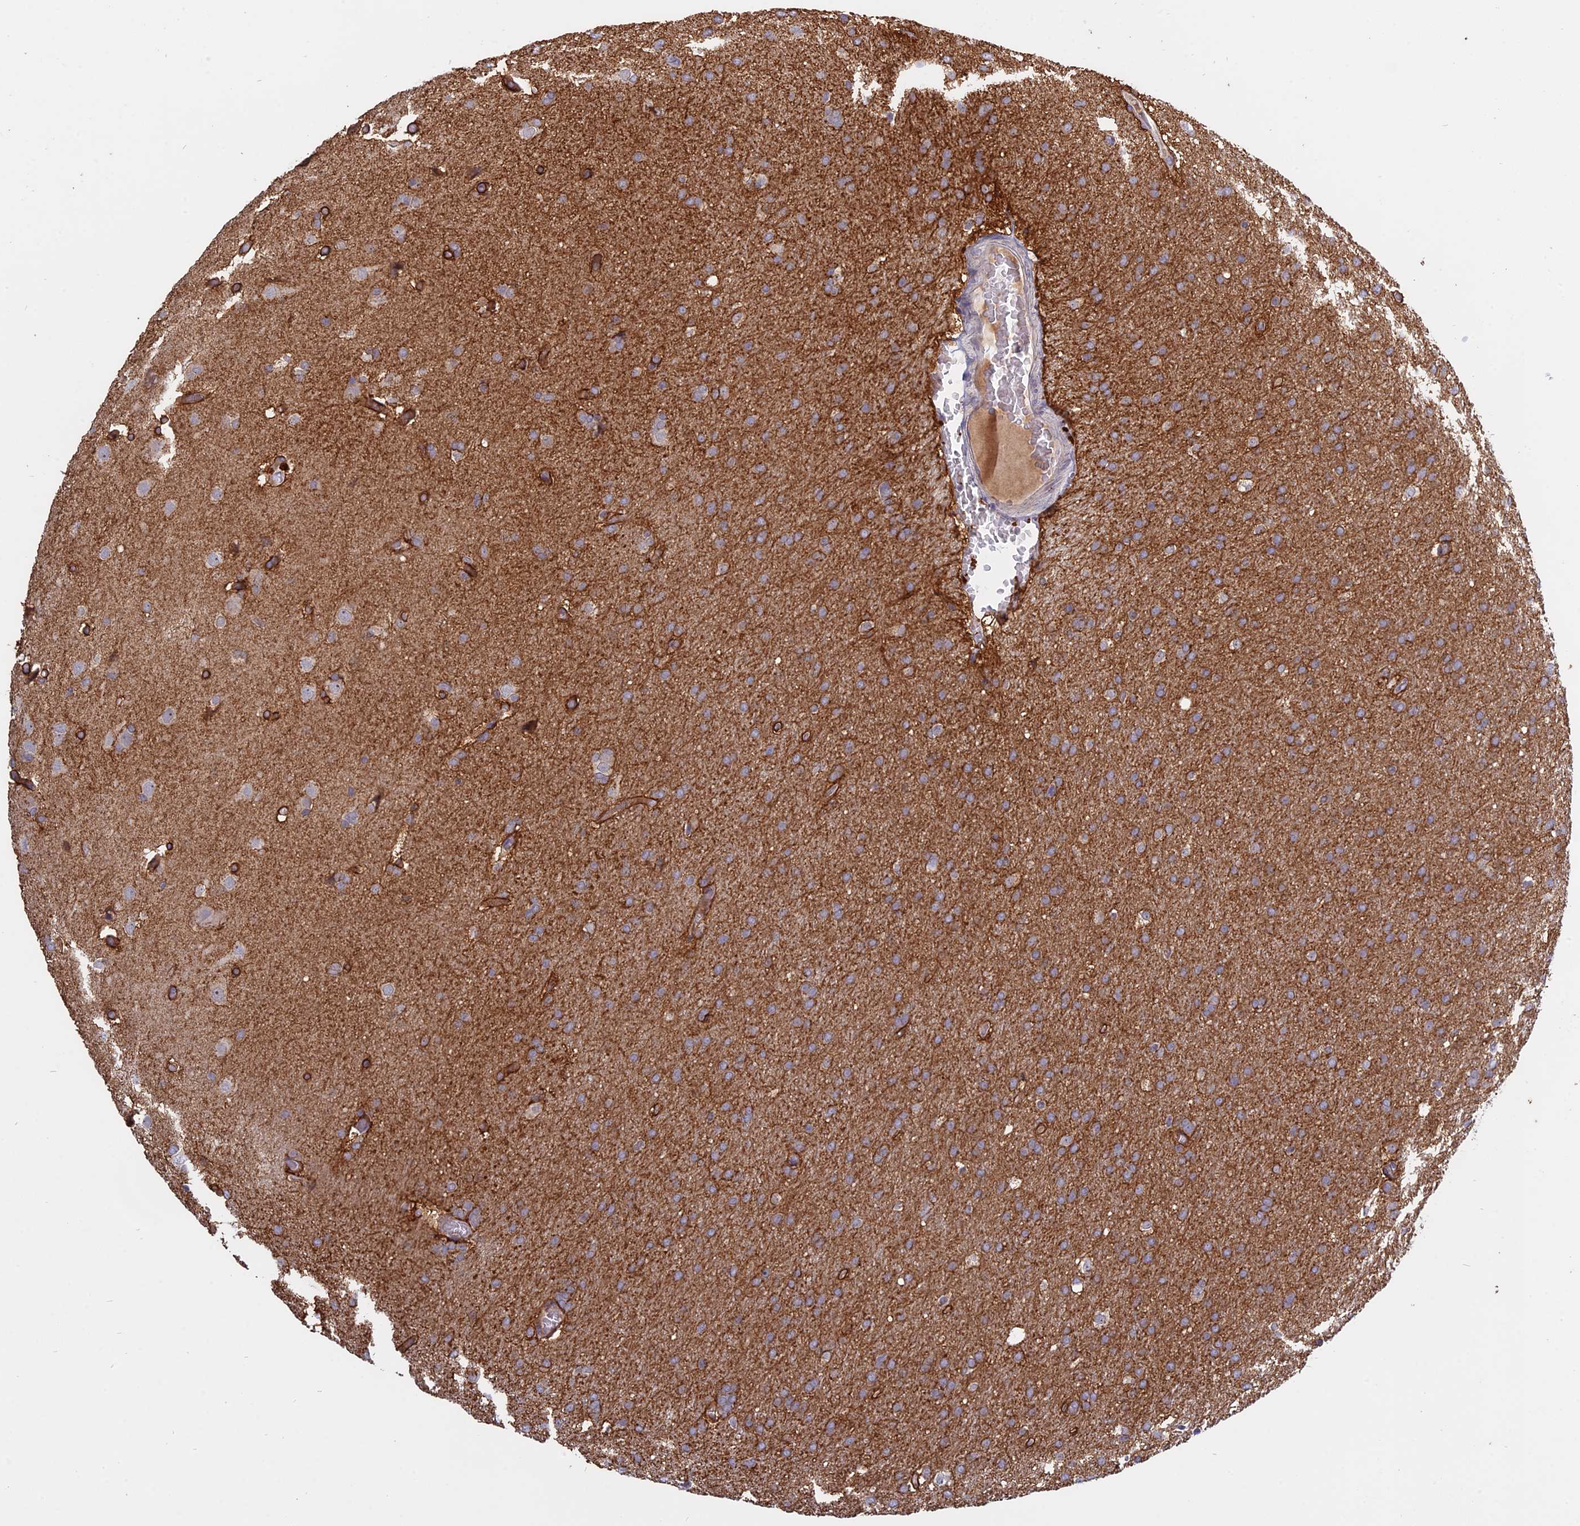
{"staining": {"intensity": "moderate", "quantity": ">75%", "location": "cytoplasmic/membranous"}, "tissue": "glioma", "cell_type": "Tumor cells", "image_type": "cancer", "snomed": [{"axis": "morphology", "description": "Glioma, malignant, High grade"}, {"axis": "topography", "description": "Cerebral cortex"}], "caption": "A high-resolution micrograph shows immunohistochemistry (IHC) staining of malignant glioma (high-grade), which displays moderate cytoplasmic/membranous expression in approximately >75% of tumor cells. (IHC, brightfield microscopy, high magnification).", "gene": "TMEM208", "patient": {"sex": "female", "age": 36}}